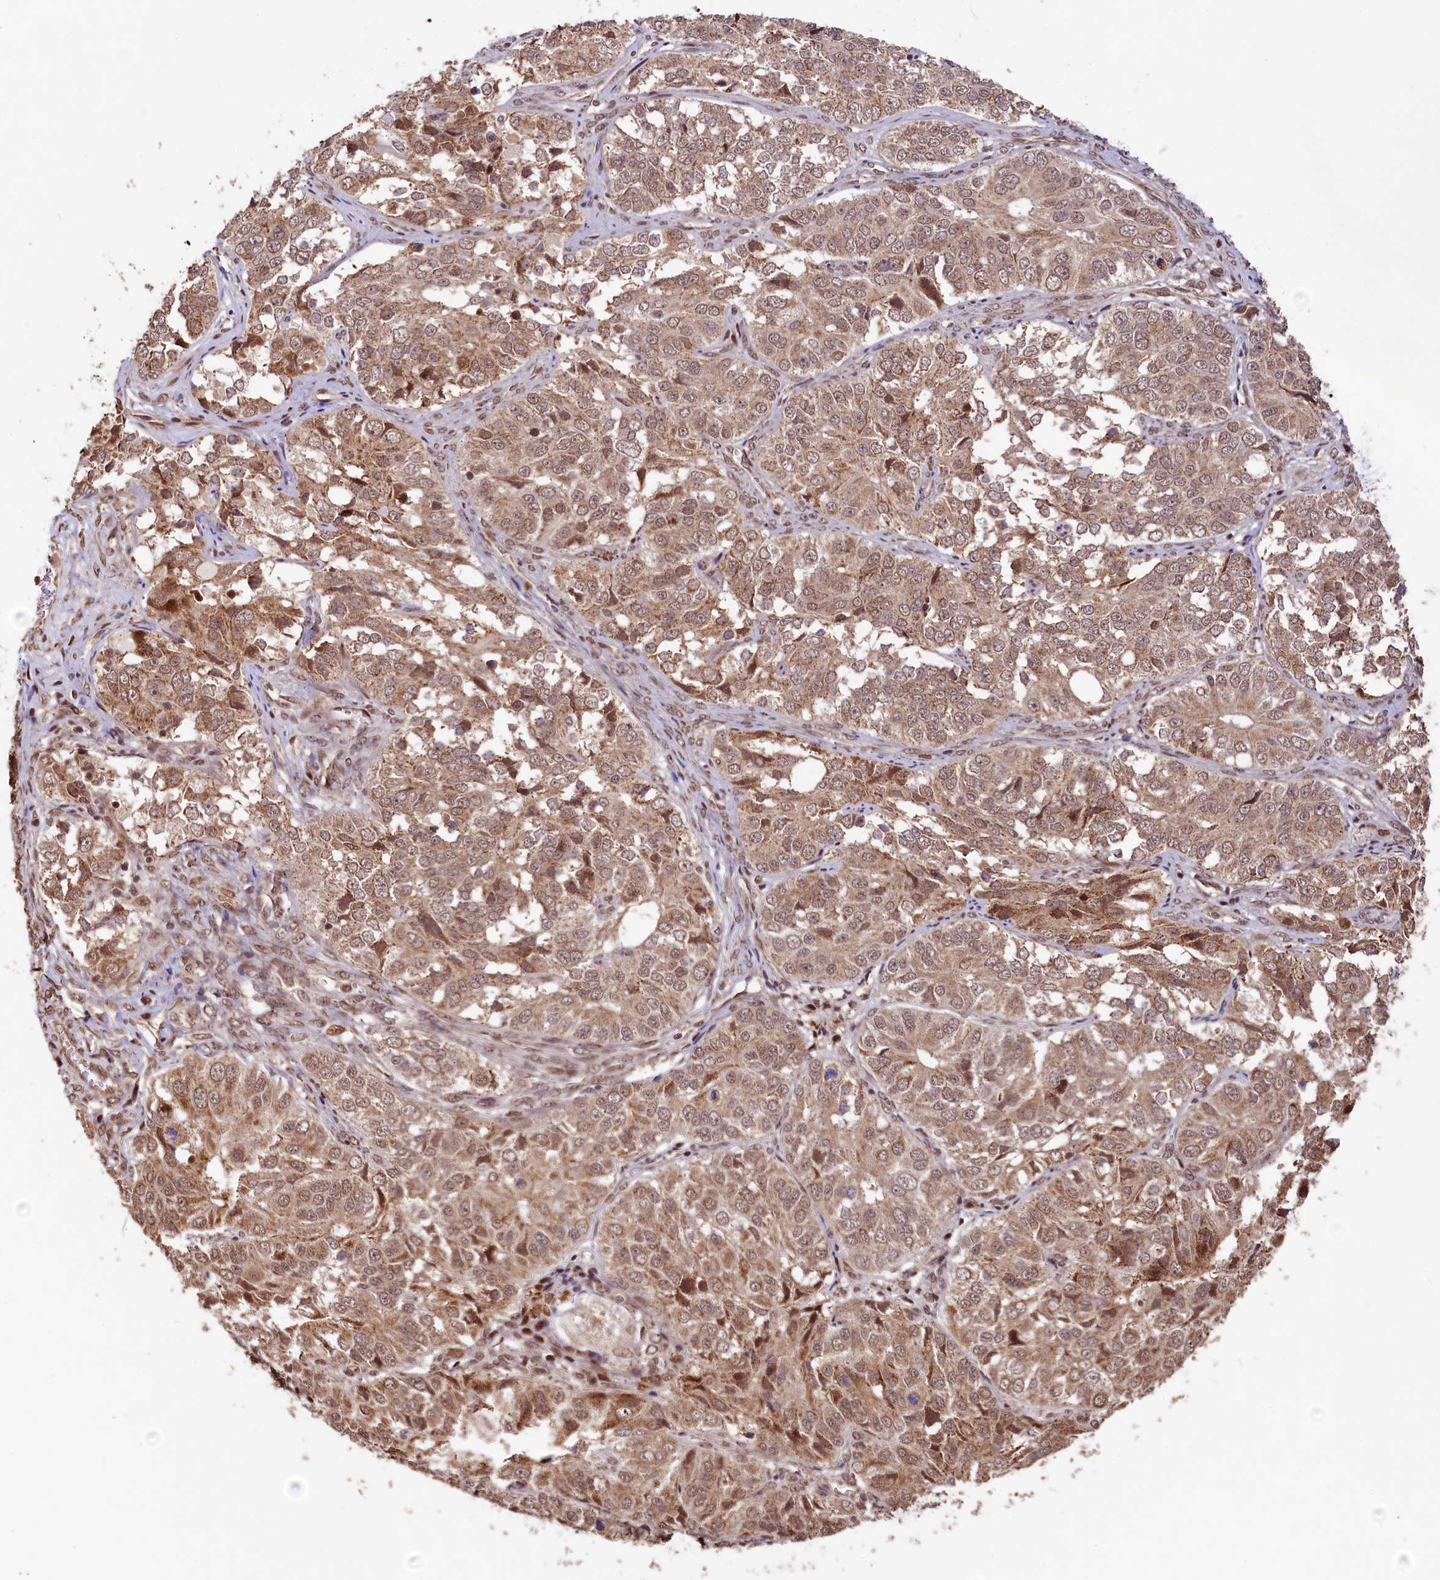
{"staining": {"intensity": "moderate", "quantity": ">75%", "location": "cytoplasmic/membranous,nuclear"}, "tissue": "ovarian cancer", "cell_type": "Tumor cells", "image_type": "cancer", "snomed": [{"axis": "morphology", "description": "Carcinoma, endometroid"}, {"axis": "topography", "description": "Ovary"}], "caption": "This micrograph displays IHC staining of ovarian endometroid carcinoma, with medium moderate cytoplasmic/membranous and nuclear expression in approximately >75% of tumor cells.", "gene": "SHPRH", "patient": {"sex": "female", "age": 51}}